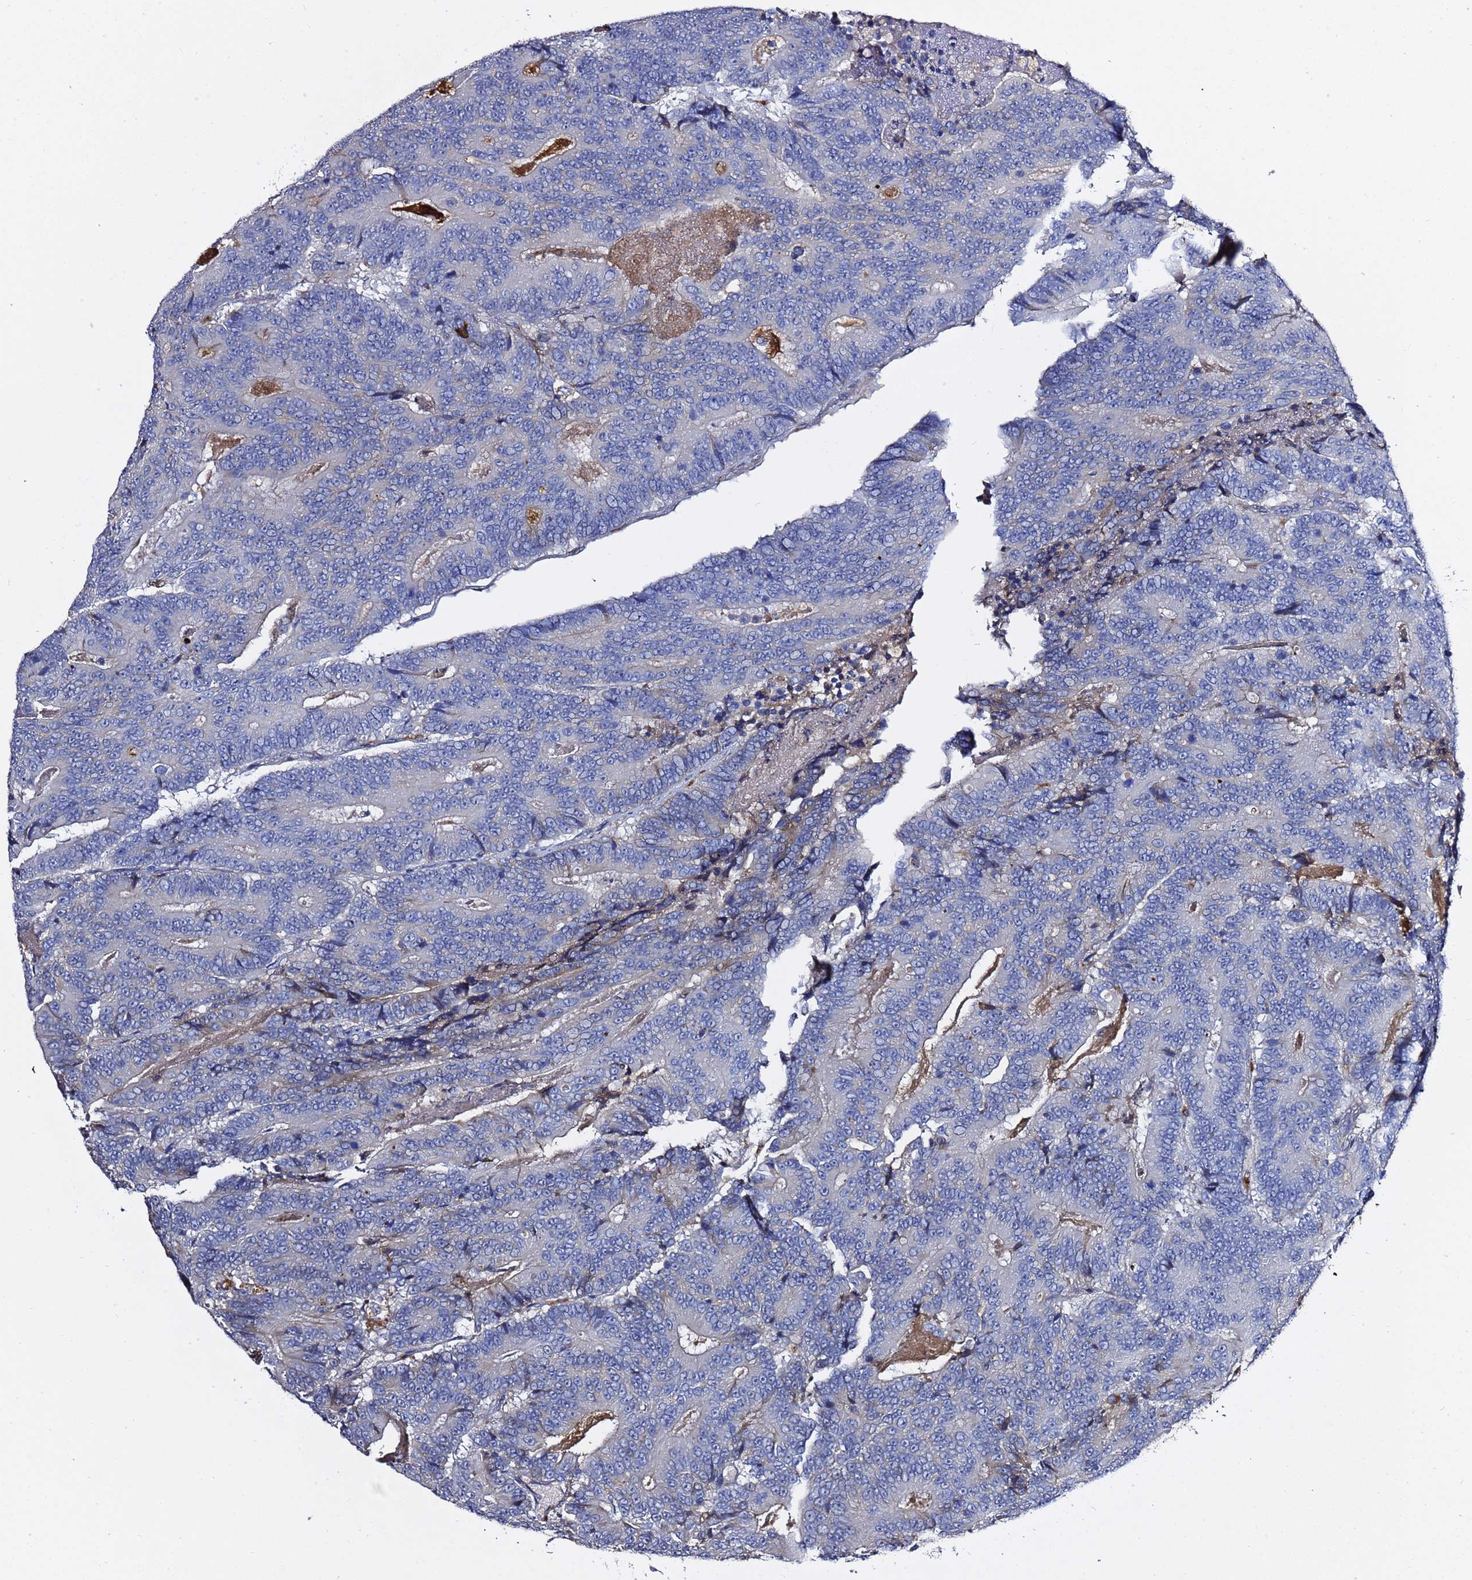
{"staining": {"intensity": "negative", "quantity": "none", "location": "none"}, "tissue": "colorectal cancer", "cell_type": "Tumor cells", "image_type": "cancer", "snomed": [{"axis": "morphology", "description": "Adenocarcinoma, NOS"}, {"axis": "topography", "description": "Colon"}], "caption": "This is an immunohistochemistry micrograph of colorectal adenocarcinoma. There is no expression in tumor cells.", "gene": "NAT2", "patient": {"sex": "male", "age": 83}}